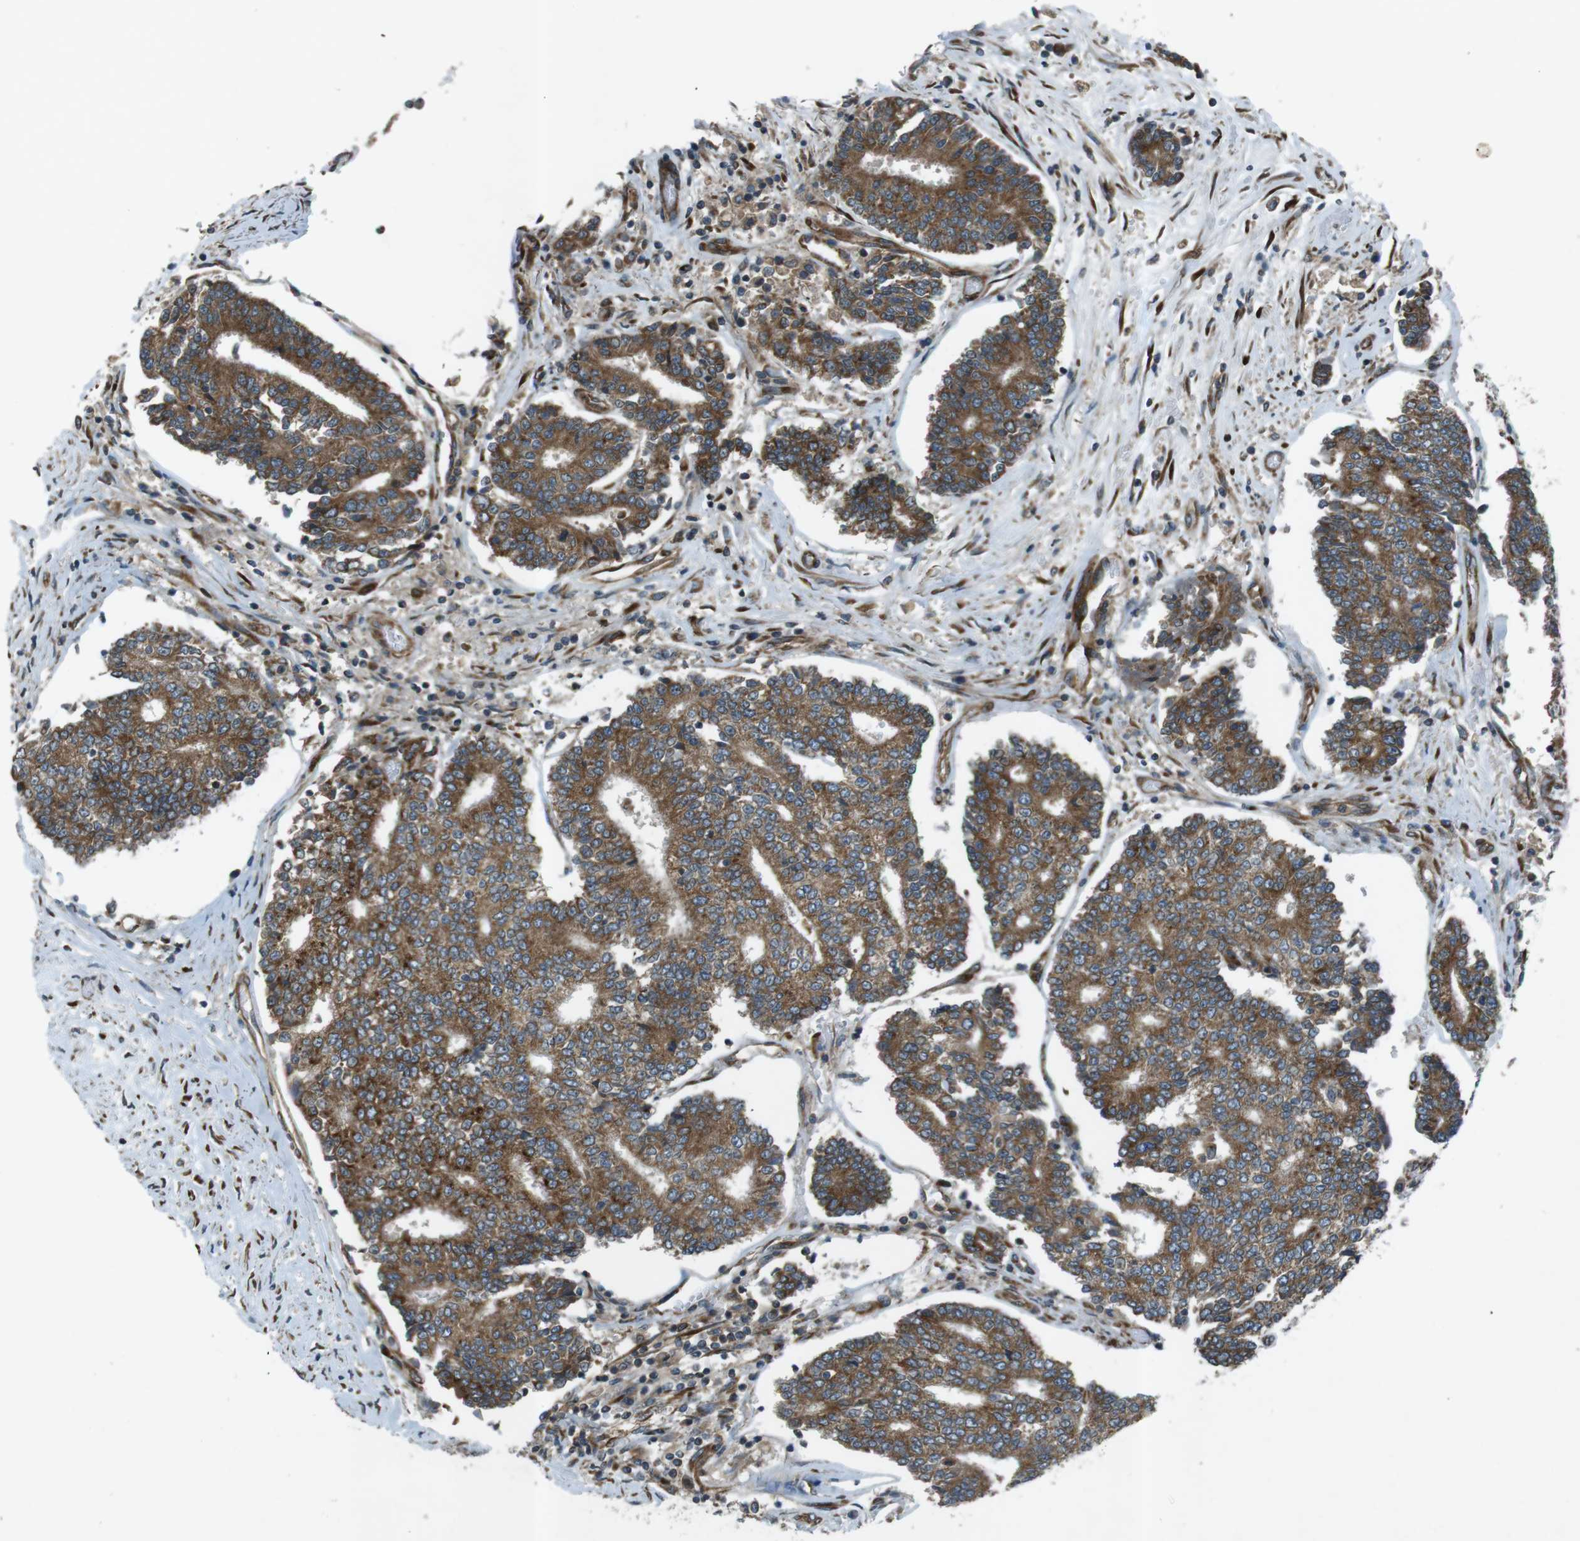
{"staining": {"intensity": "moderate", "quantity": ">75%", "location": "cytoplasmic/membranous"}, "tissue": "prostate cancer", "cell_type": "Tumor cells", "image_type": "cancer", "snomed": [{"axis": "morphology", "description": "Normal tissue, NOS"}, {"axis": "morphology", "description": "Adenocarcinoma, High grade"}, {"axis": "topography", "description": "Prostate"}, {"axis": "topography", "description": "Seminal veicle"}], "caption": "DAB (3,3'-diaminobenzidine) immunohistochemical staining of prostate cancer exhibits moderate cytoplasmic/membranous protein staining in about >75% of tumor cells.", "gene": "SLC41A1", "patient": {"sex": "male", "age": 55}}